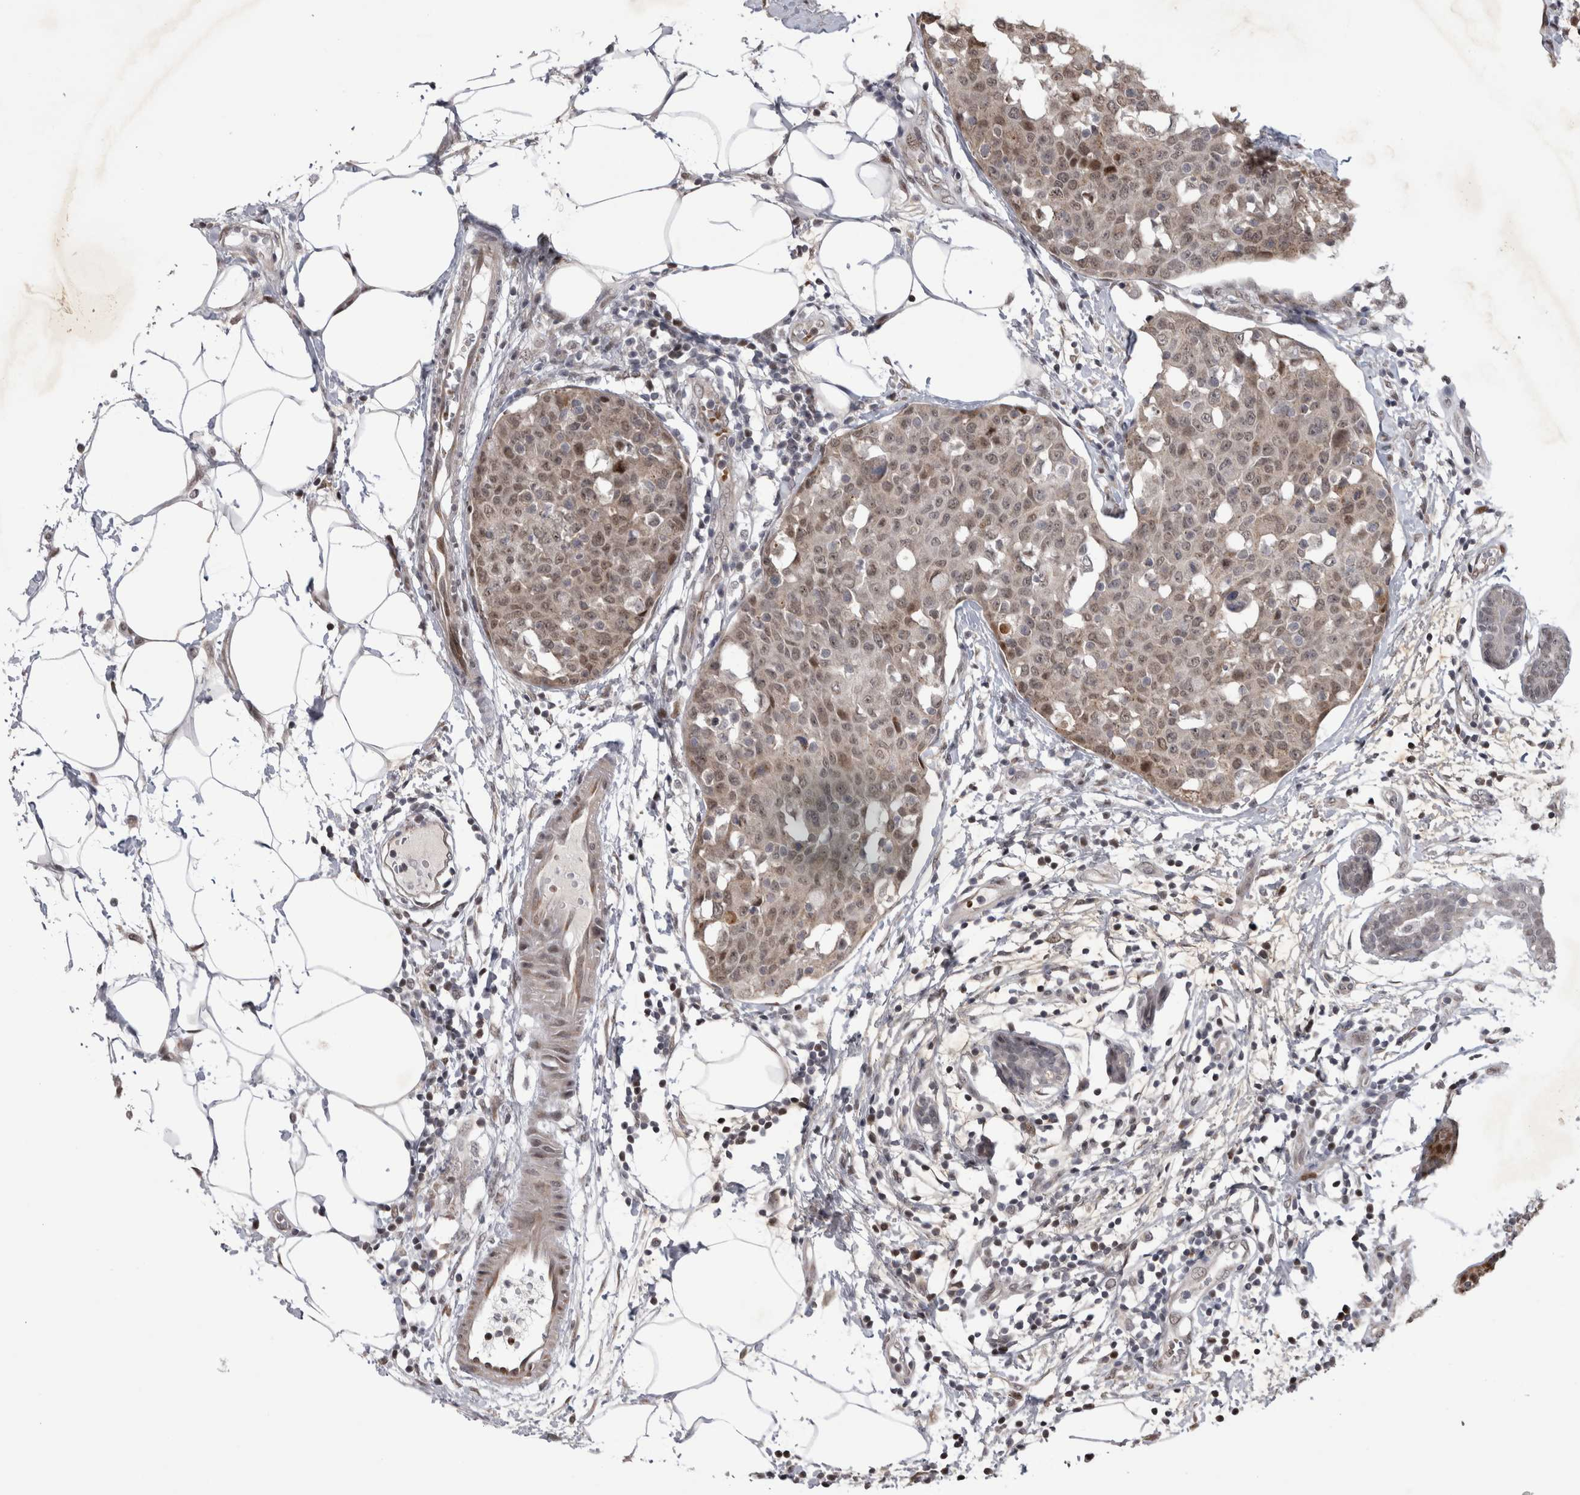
{"staining": {"intensity": "weak", "quantity": ">75%", "location": "cytoplasmic/membranous,nuclear"}, "tissue": "breast cancer", "cell_type": "Tumor cells", "image_type": "cancer", "snomed": [{"axis": "morphology", "description": "Normal tissue, NOS"}, {"axis": "morphology", "description": "Duct carcinoma"}, {"axis": "topography", "description": "Breast"}], "caption": "A high-resolution image shows immunohistochemistry (IHC) staining of breast cancer, which reveals weak cytoplasmic/membranous and nuclear staining in approximately >75% of tumor cells. The protein of interest is shown in brown color, while the nuclei are stained blue.", "gene": "IFI44", "patient": {"sex": "female", "age": 37}}